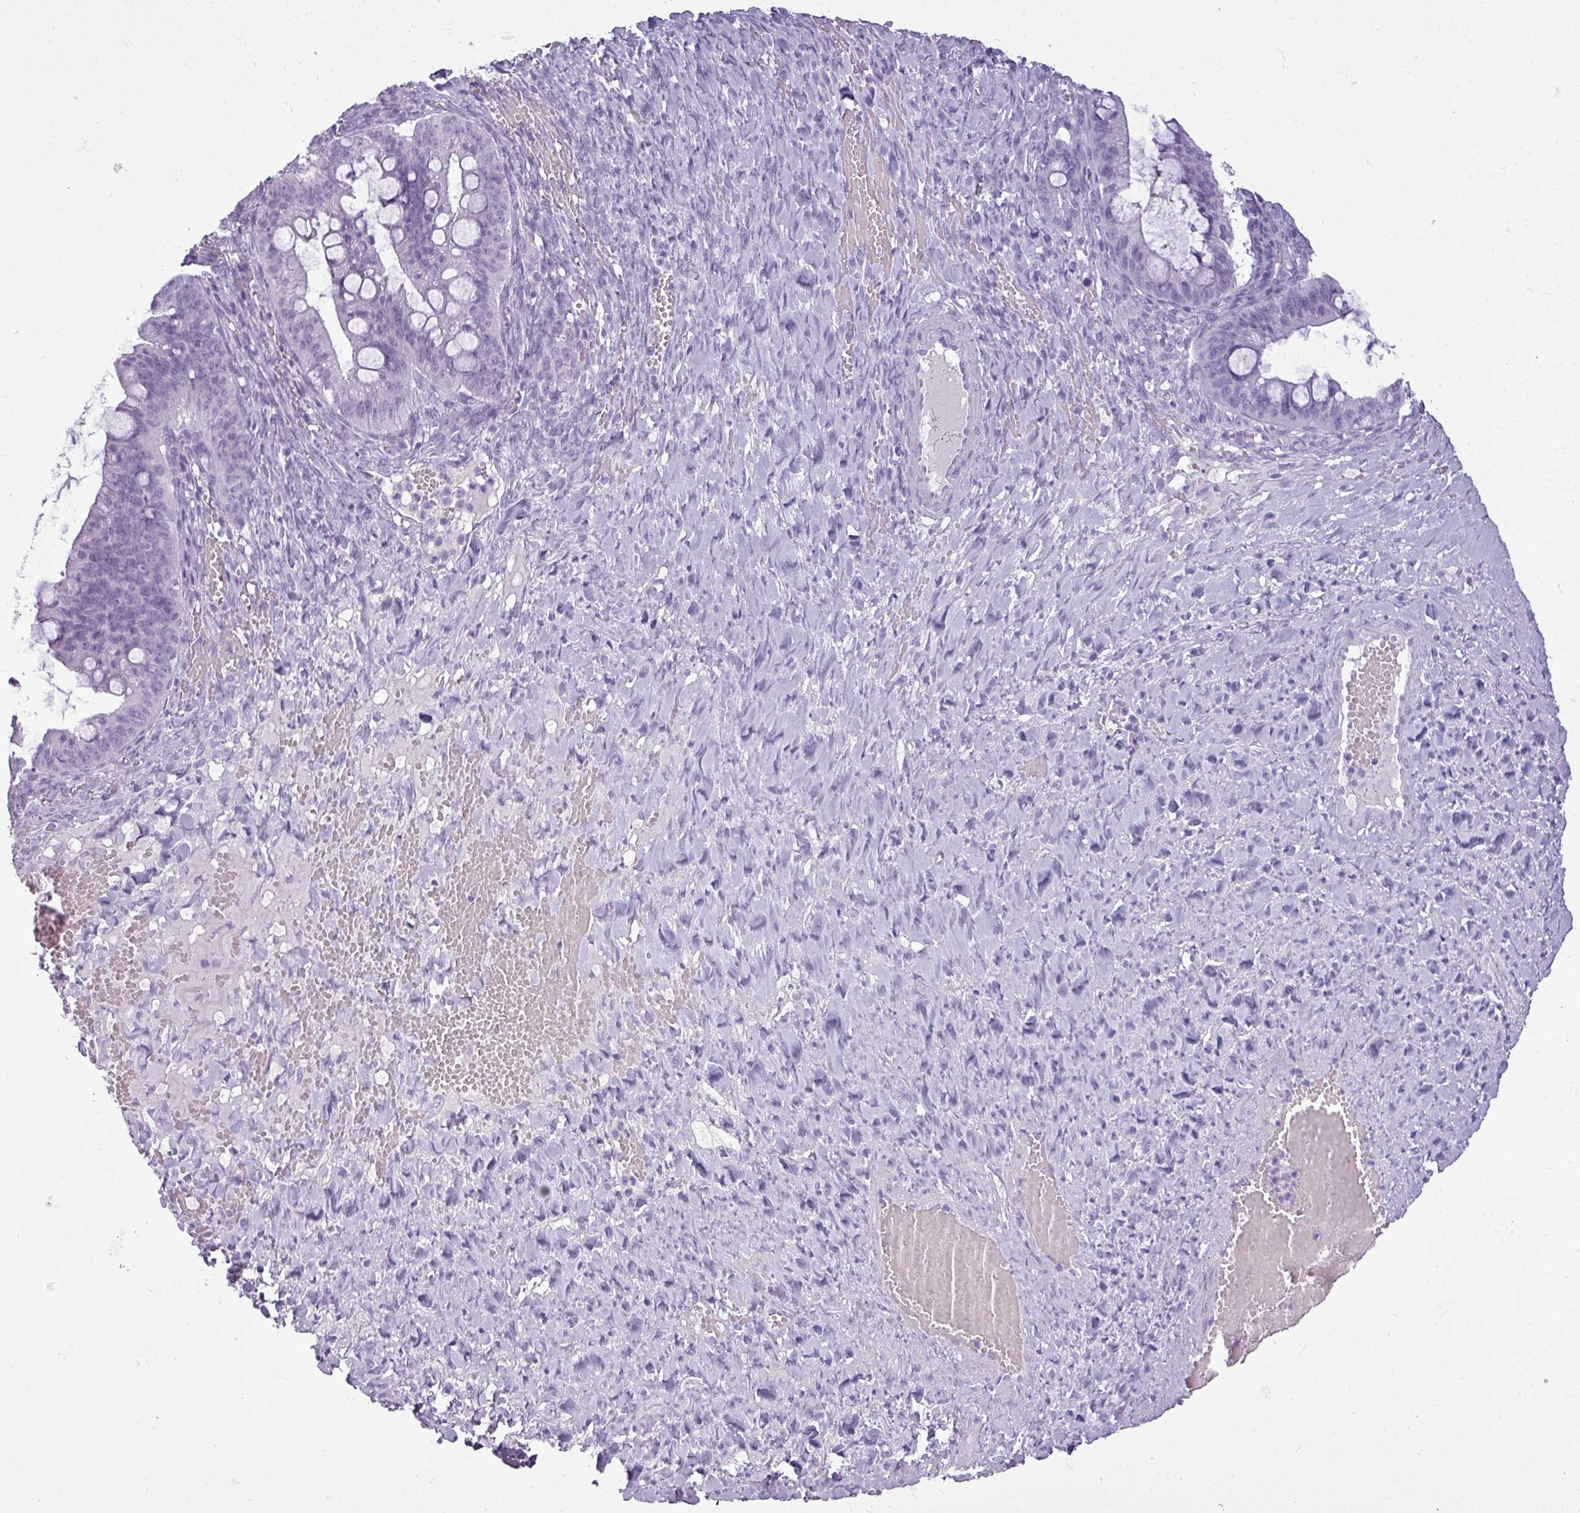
{"staining": {"intensity": "negative", "quantity": "none", "location": "none"}, "tissue": "ovarian cancer", "cell_type": "Tumor cells", "image_type": "cancer", "snomed": [{"axis": "morphology", "description": "Cystadenocarcinoma, mucinous, NOS"}, {"axis": "topography", "description": "Ovary"}], "caption": "Immunohistochemical staining of ovarian mucinous cystadenocarcinoma shows no significant positivity in tumor cells.", "gene": "RBMXL2", "patient": {"sex": "female", "age": 73}}